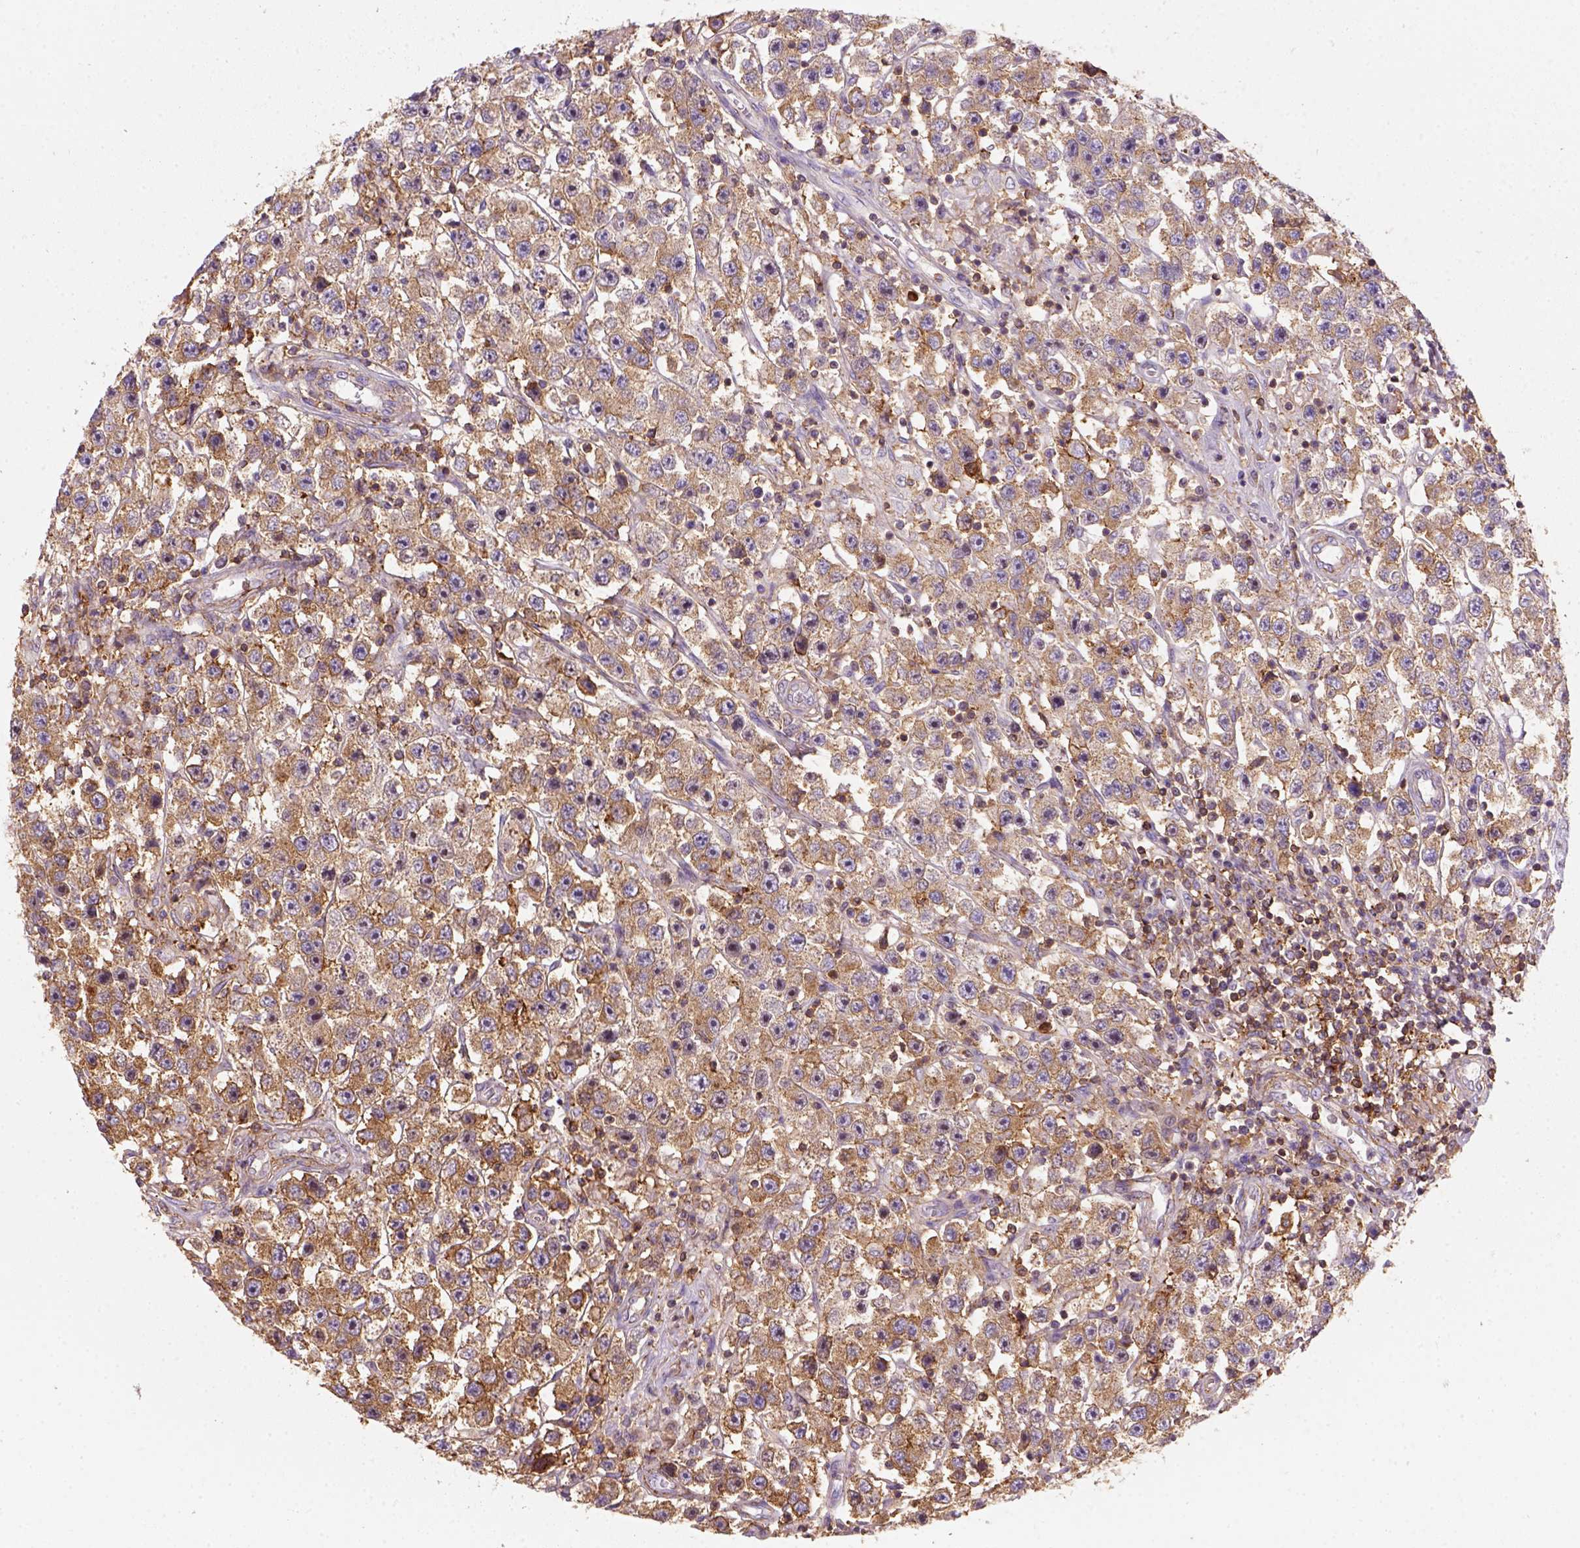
{"staining": {"intensity": "moderate", "quantity": ">75%", "location": "cytoplasmic/membranous"}, "tissue": "testis cancer", "cell_type": "Tumor cells", "image_type": "cancer", "snomed": [{"axis": "morphology", "description": "Seminoma, NOS"}, {"axis": "topography", "description": "Testis"}], "caption": "Immunohistochemistry staining of testis cancer (seminoma), which reveals medium levels of moderate cytoplasmic/membranous expression in approximately >75% of tumor cells indicating moderate cytoplasmic/membranous protein staining. The staining was performed using DAB (brown) for protein detection and nuclei were counterstained in hematoxylin (blue).", "gene": "GPRC5D", "patient": {"sex": "male", "age": 45}}